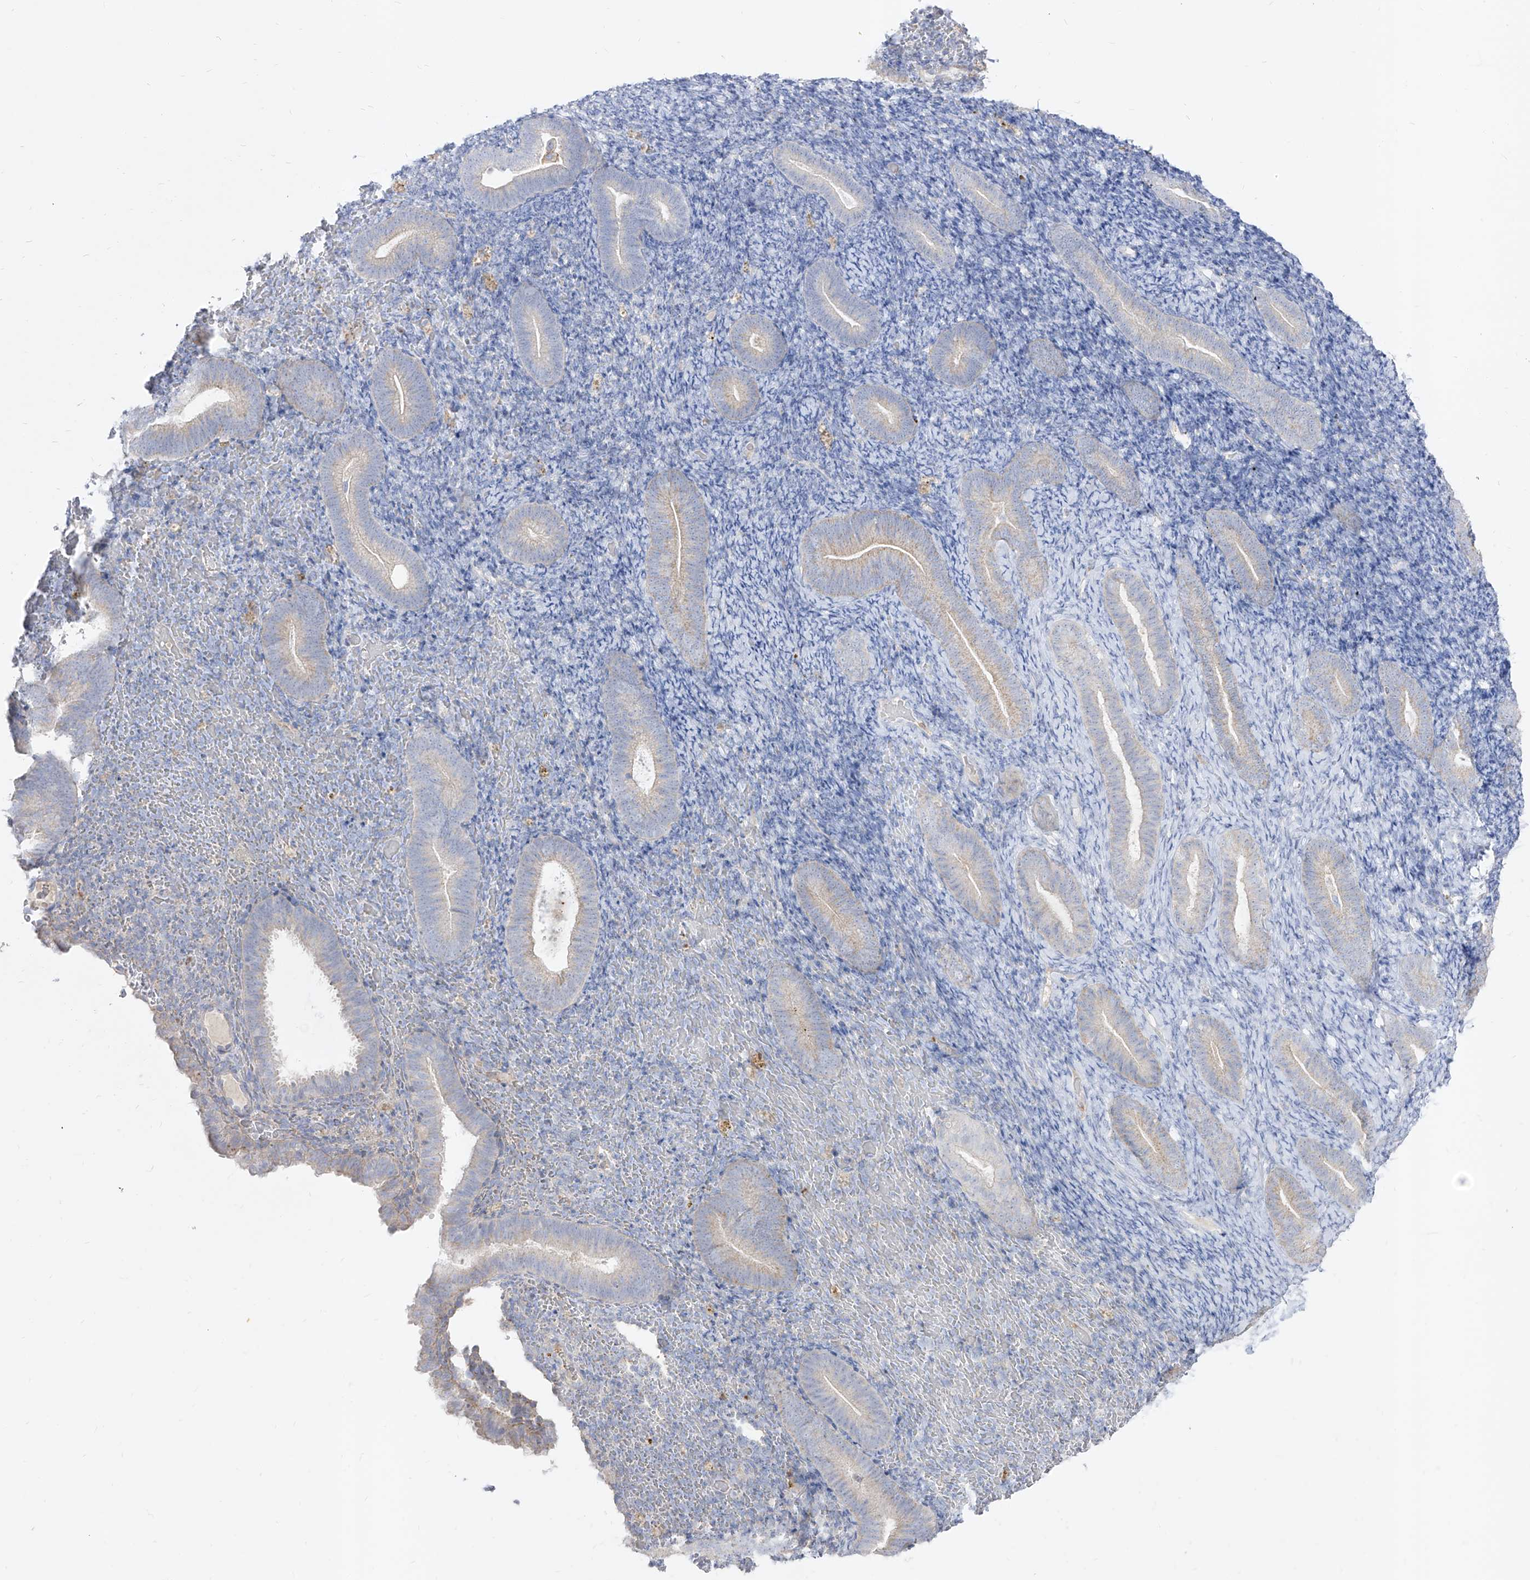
{"staining": {"intensity": "negative", "quantity": "none", "location": "none"}, "tissue": "endometrium", "cell_type": "Cells in endometrial stroma", "image_type": "normal", "snomed": [{"axis": "morphology", "description": "Normal tissue, NOS"}, {"axis": "topography", "description": "Endometrium"}], "caption": "IHC image of unremarkable endometrium: endometrium stained with DAB displays no significant protein positivity in cells in endometrial stroma. (DAB (3,3'-diaminobenzidine) immunohistochemistry (IHC) with hematoxylin counter stain).", "gene": "RBFOX3", "patient": {"sex": "female", "age": 51}}